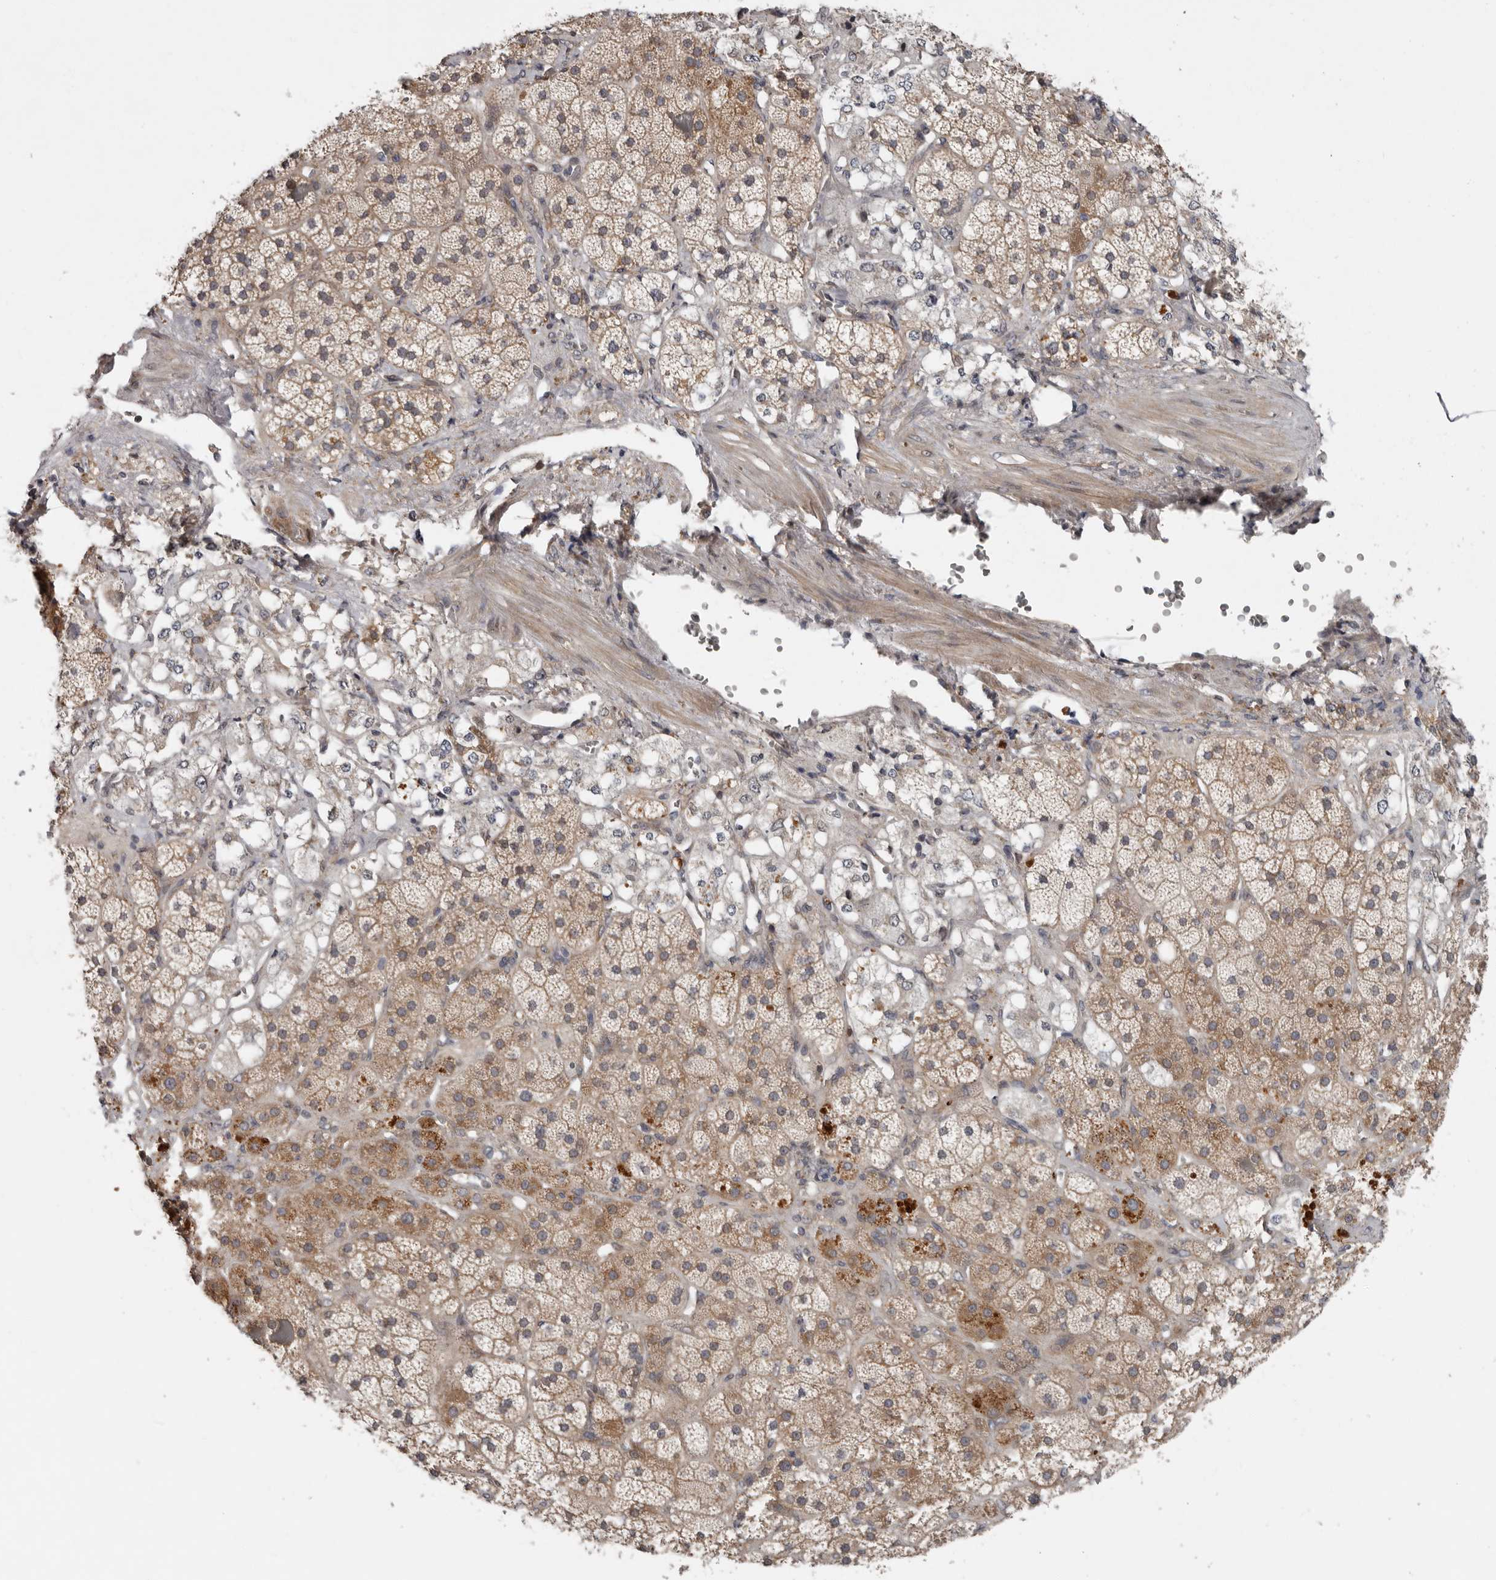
{"staining": {"intensity": "moderate", "quantity": "25%-75%", "location": "cytoplasmic/membranous"}, "tissue": "adrenal gland", "cell_type": "Glandular cells", "image_type": "normal", "snomed": [{"axis": "morphology", "description": "Normal tissue, NOS"}, {"axis": "topography", "description": "Adrenal gland"}], "caption": "Human adrenal gland stained with a brown dye exhibits moderate cytoplasmic/membranous positive staining in approximately 25%-75% of glandular cells.", "gene": "CHML", "patient": {"sex": "male", "age": 57}}